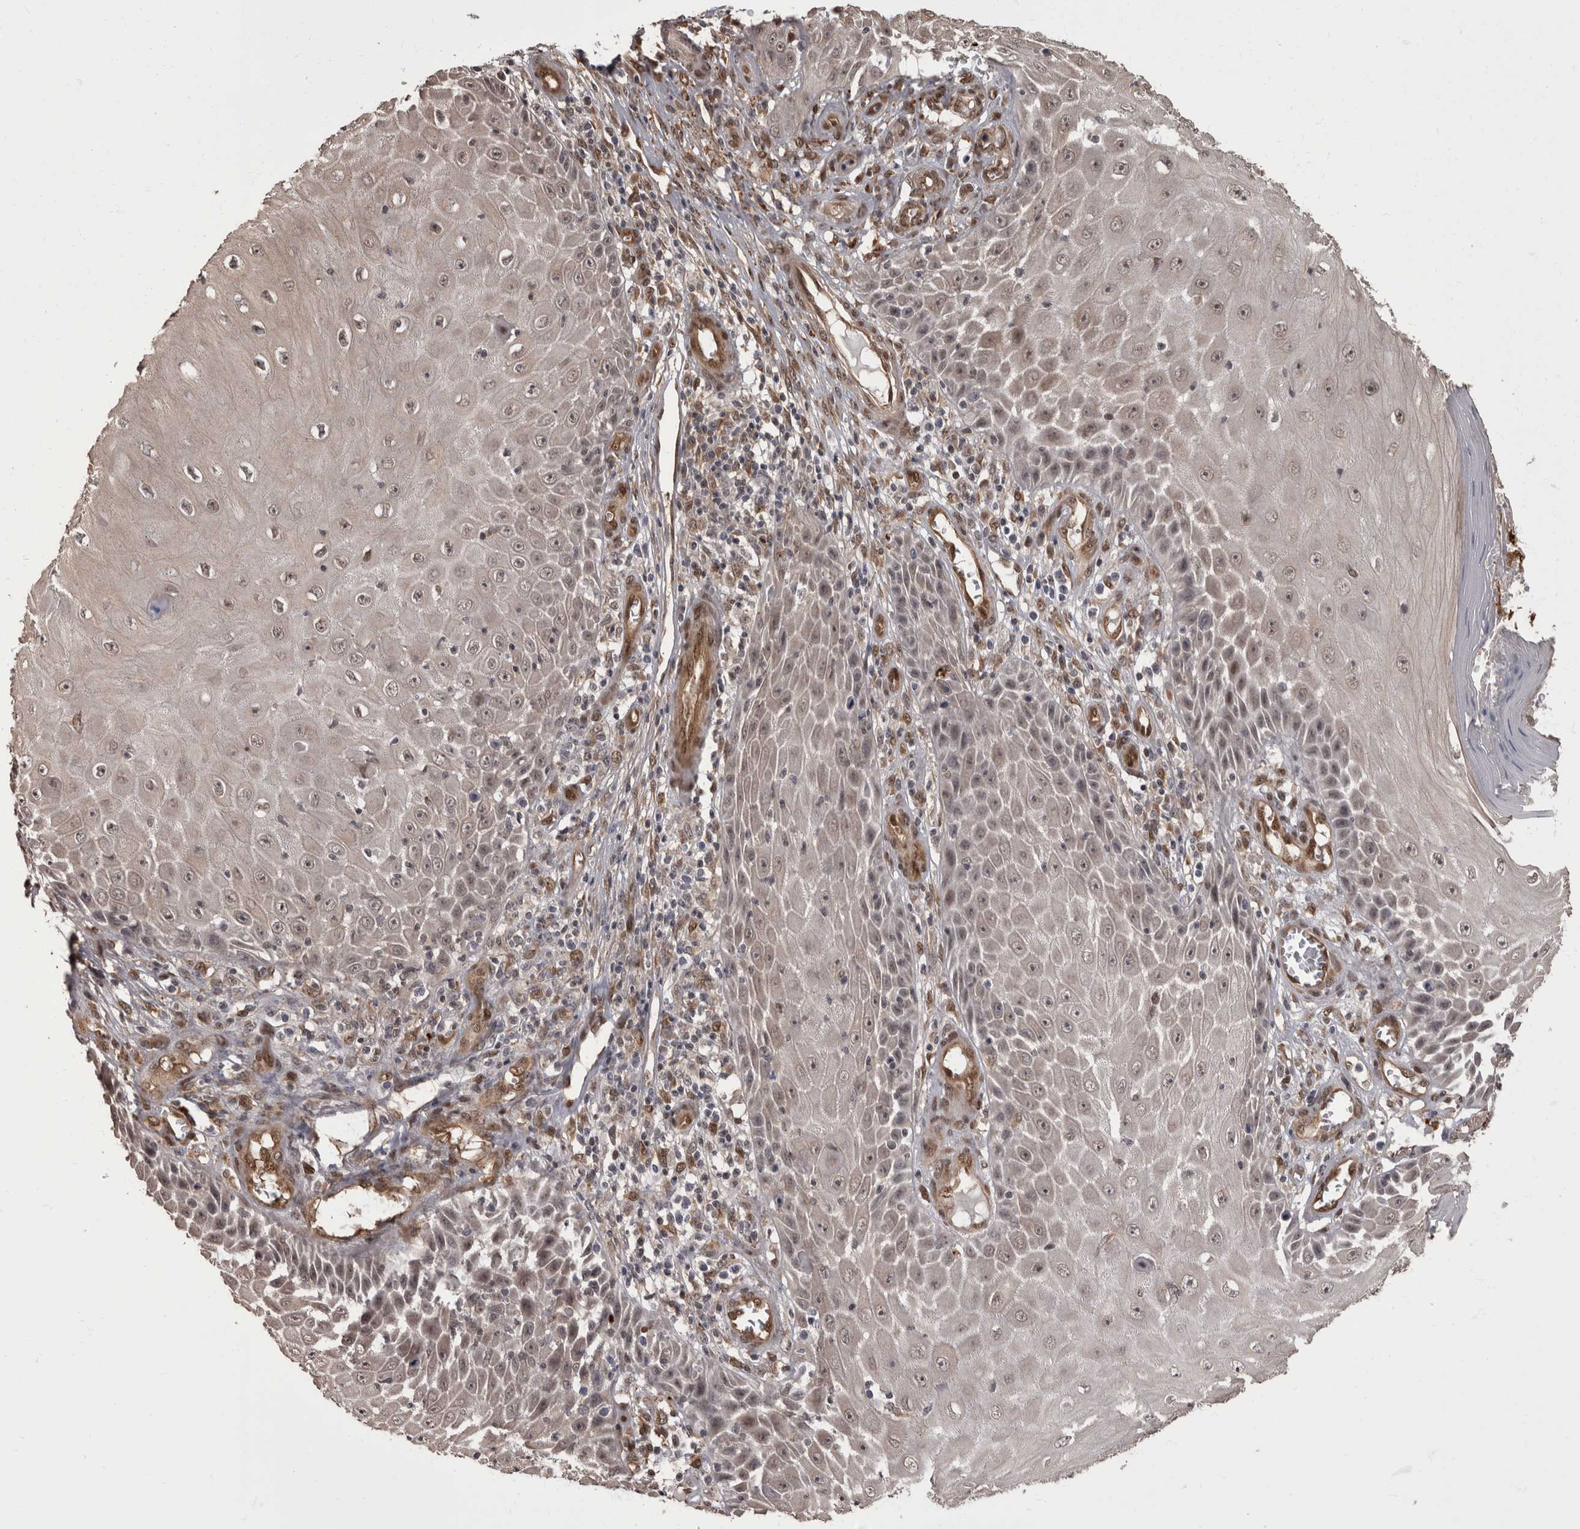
{"staining": {"intensity": "weak", "quantity": "25%-75%", "location": "nuclear"}, "tissue": "skin cancer", "cell_type": "Tumor cells", "image_type": "cancer", "snomed": [{"axis": "morphology", "description": "Squamous cell carcinoma, NOS"}, {"axis": "topography", "description": "Skin"}], "caption": "IHC staining of skin squamous cell carcinoma, which shows low levels of weak nuclear expression in approximately 25%-75% of tumor cells indicating weak nuclear protein positivity. The staining was performed using DAB (brown) for protein detection and nuclei were counterstained in hematoxylin (blue).", "gene": "AKT3", "patient": {"sex": "female", "age": 73}}